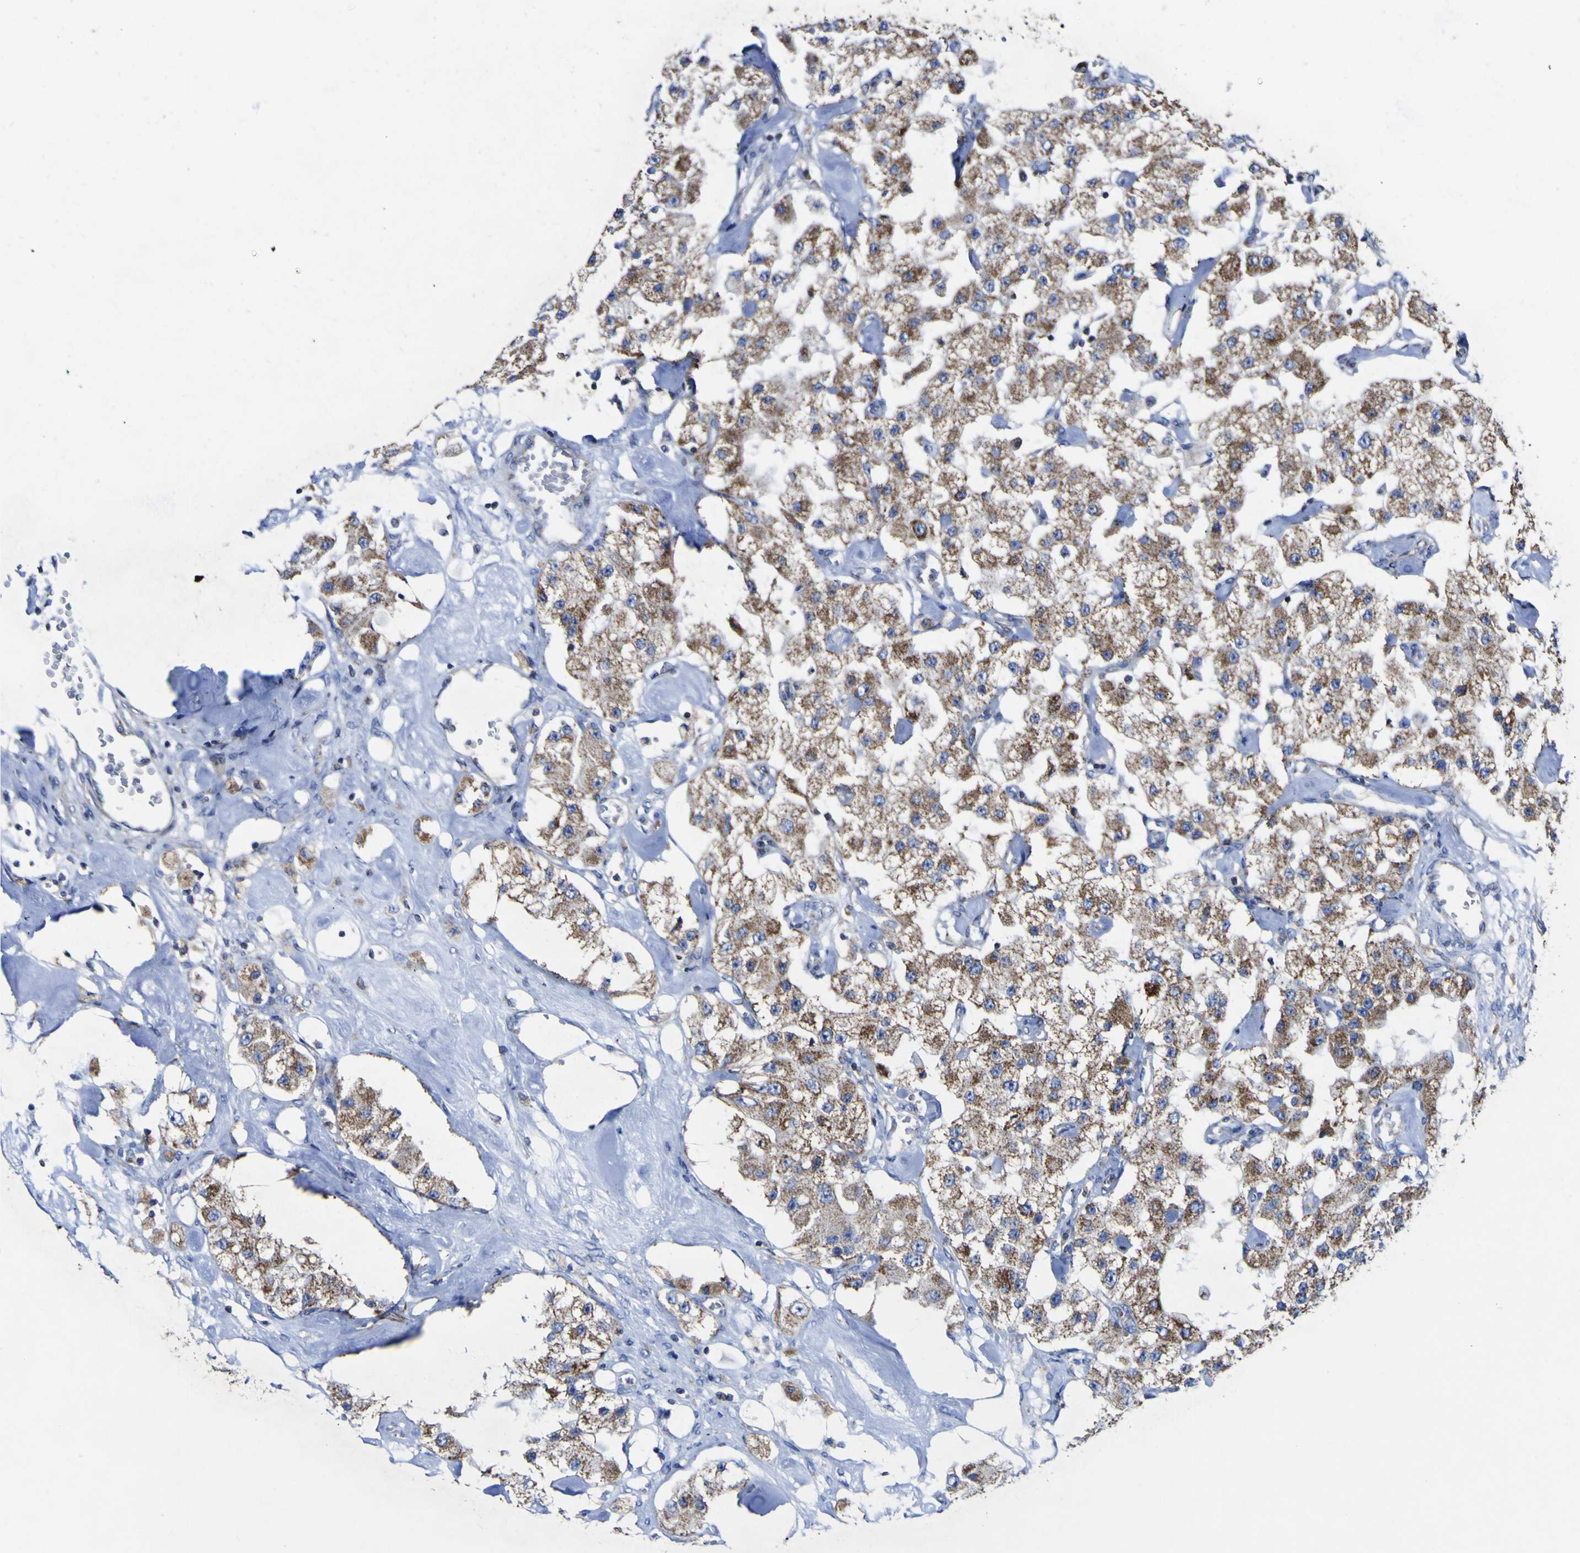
{"staining": {"intensity": "moderate", "quantity": ">75%", "location": "cytoplasmic/membranous"}, "tissue": "carcinoid", "cell_type": "Tumor cells", "image_type": "cancer", "snomed": [{"axis": "morphology", "description": "Carcinoid, malignant, NOS"}, {"axis": "topography", "description": "Pancreas"}], "caption": "Approximately >75% of tumor cells in malignant carcinoid demonstrate moderate cytoplasmic/membranous protein expression as visualized by brown immunohistochemical staining.", "gene": "CCDC90B", "patient": {"sex": "male", "age": 41}}